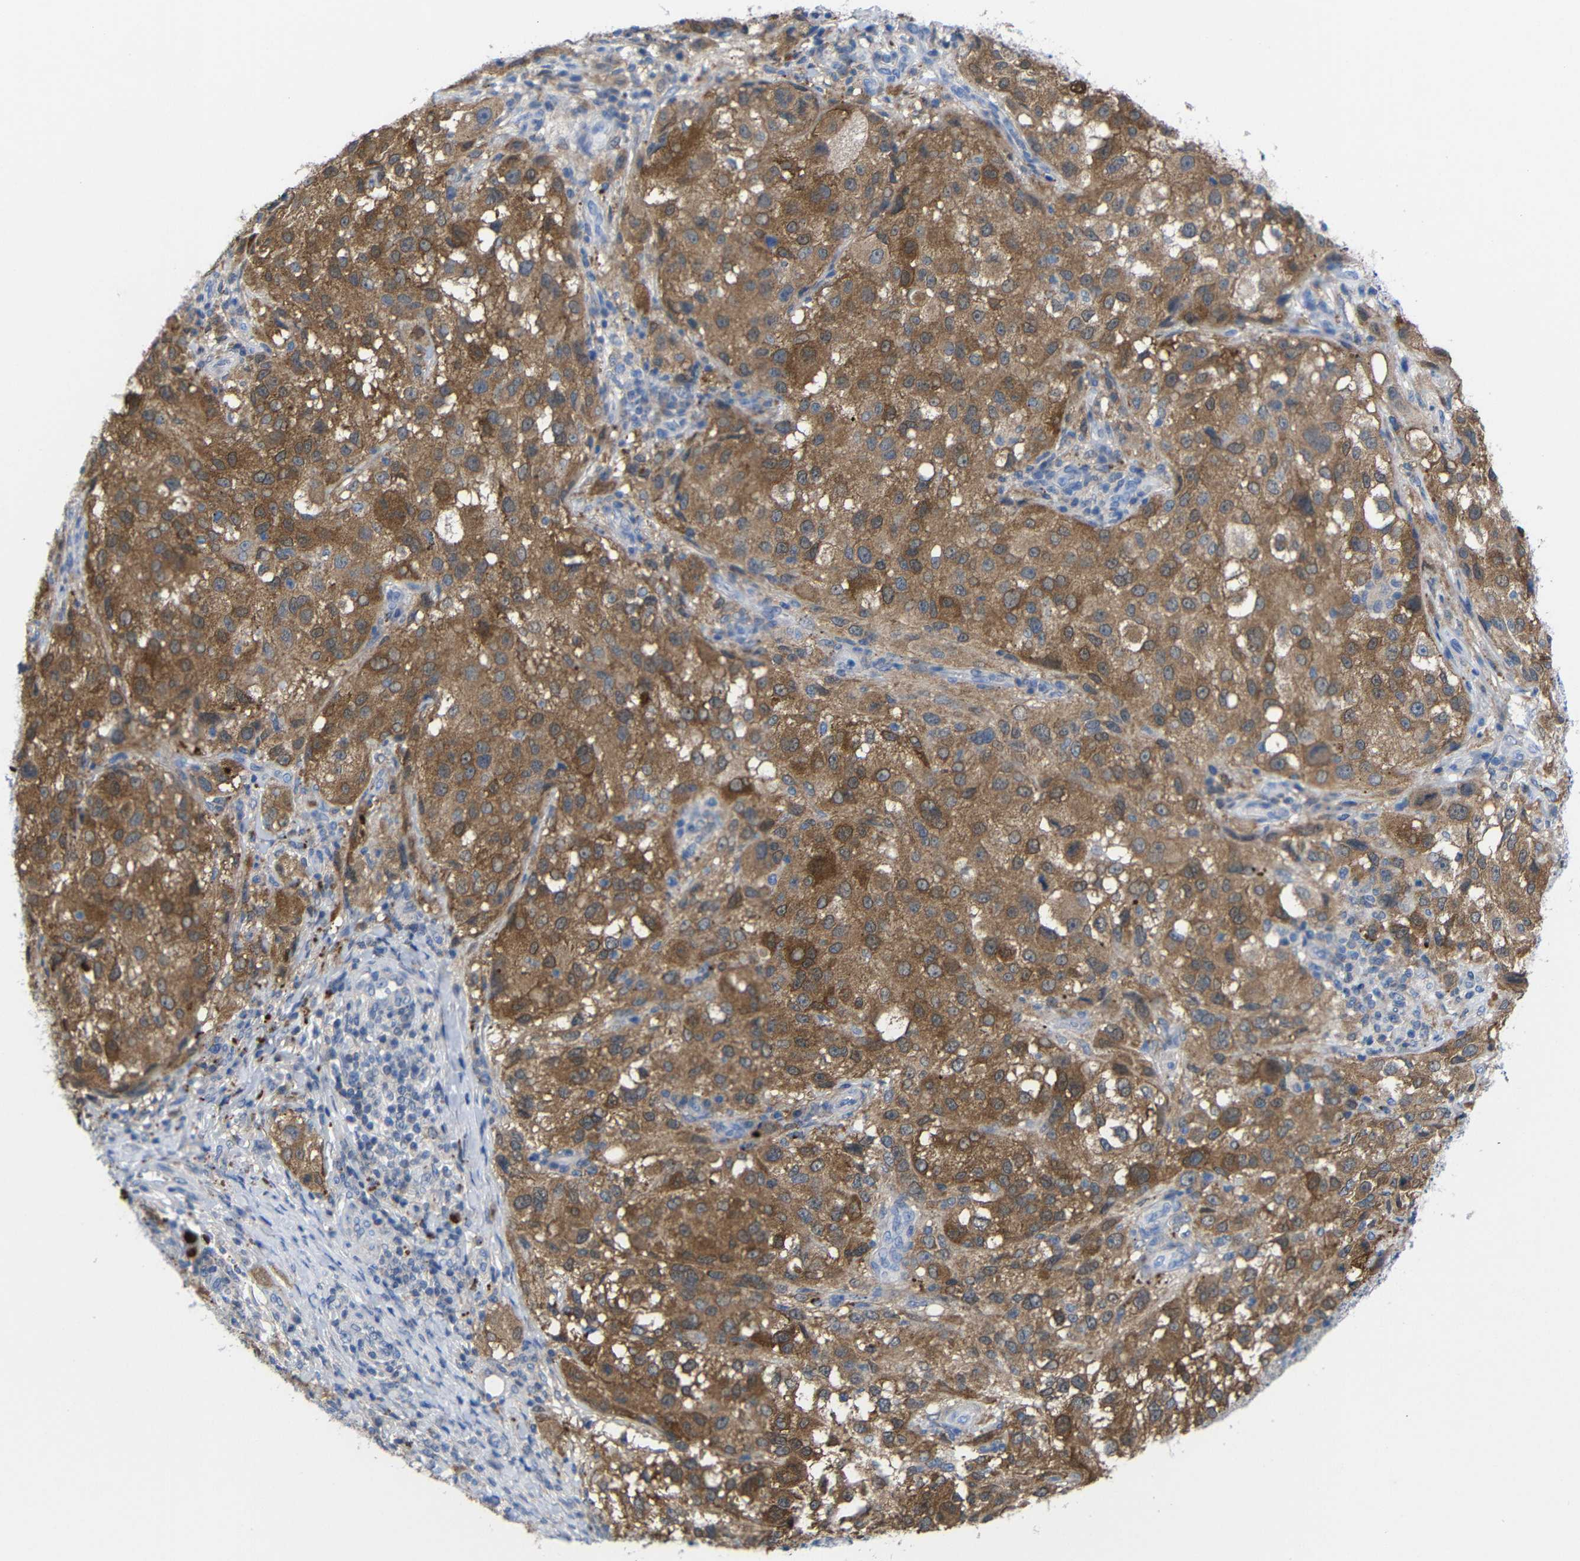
{"staining": {"intensity": "moderate", "quantity": ">75%", "location": "cytoplasmic/membranous"}, "tissue": "melanoma", "cell_type": "Tumor cells", "image_type": "cancer", "snomed": [{"axis": "morphology", "description": "Necrosis, NOS"}, {"axis": "morphology", "description": "Malignant melanoma, NOS"}, {"axis": "topography", "description": "Skin"}], "caption": "Melanoma stained with a brown dye reveals moderate cytoplasmic/membranous positive positivity in approximately >75% of tumor cells.", "gene": "PEBP1", "patient": {"sex": "female", "age": 87}}